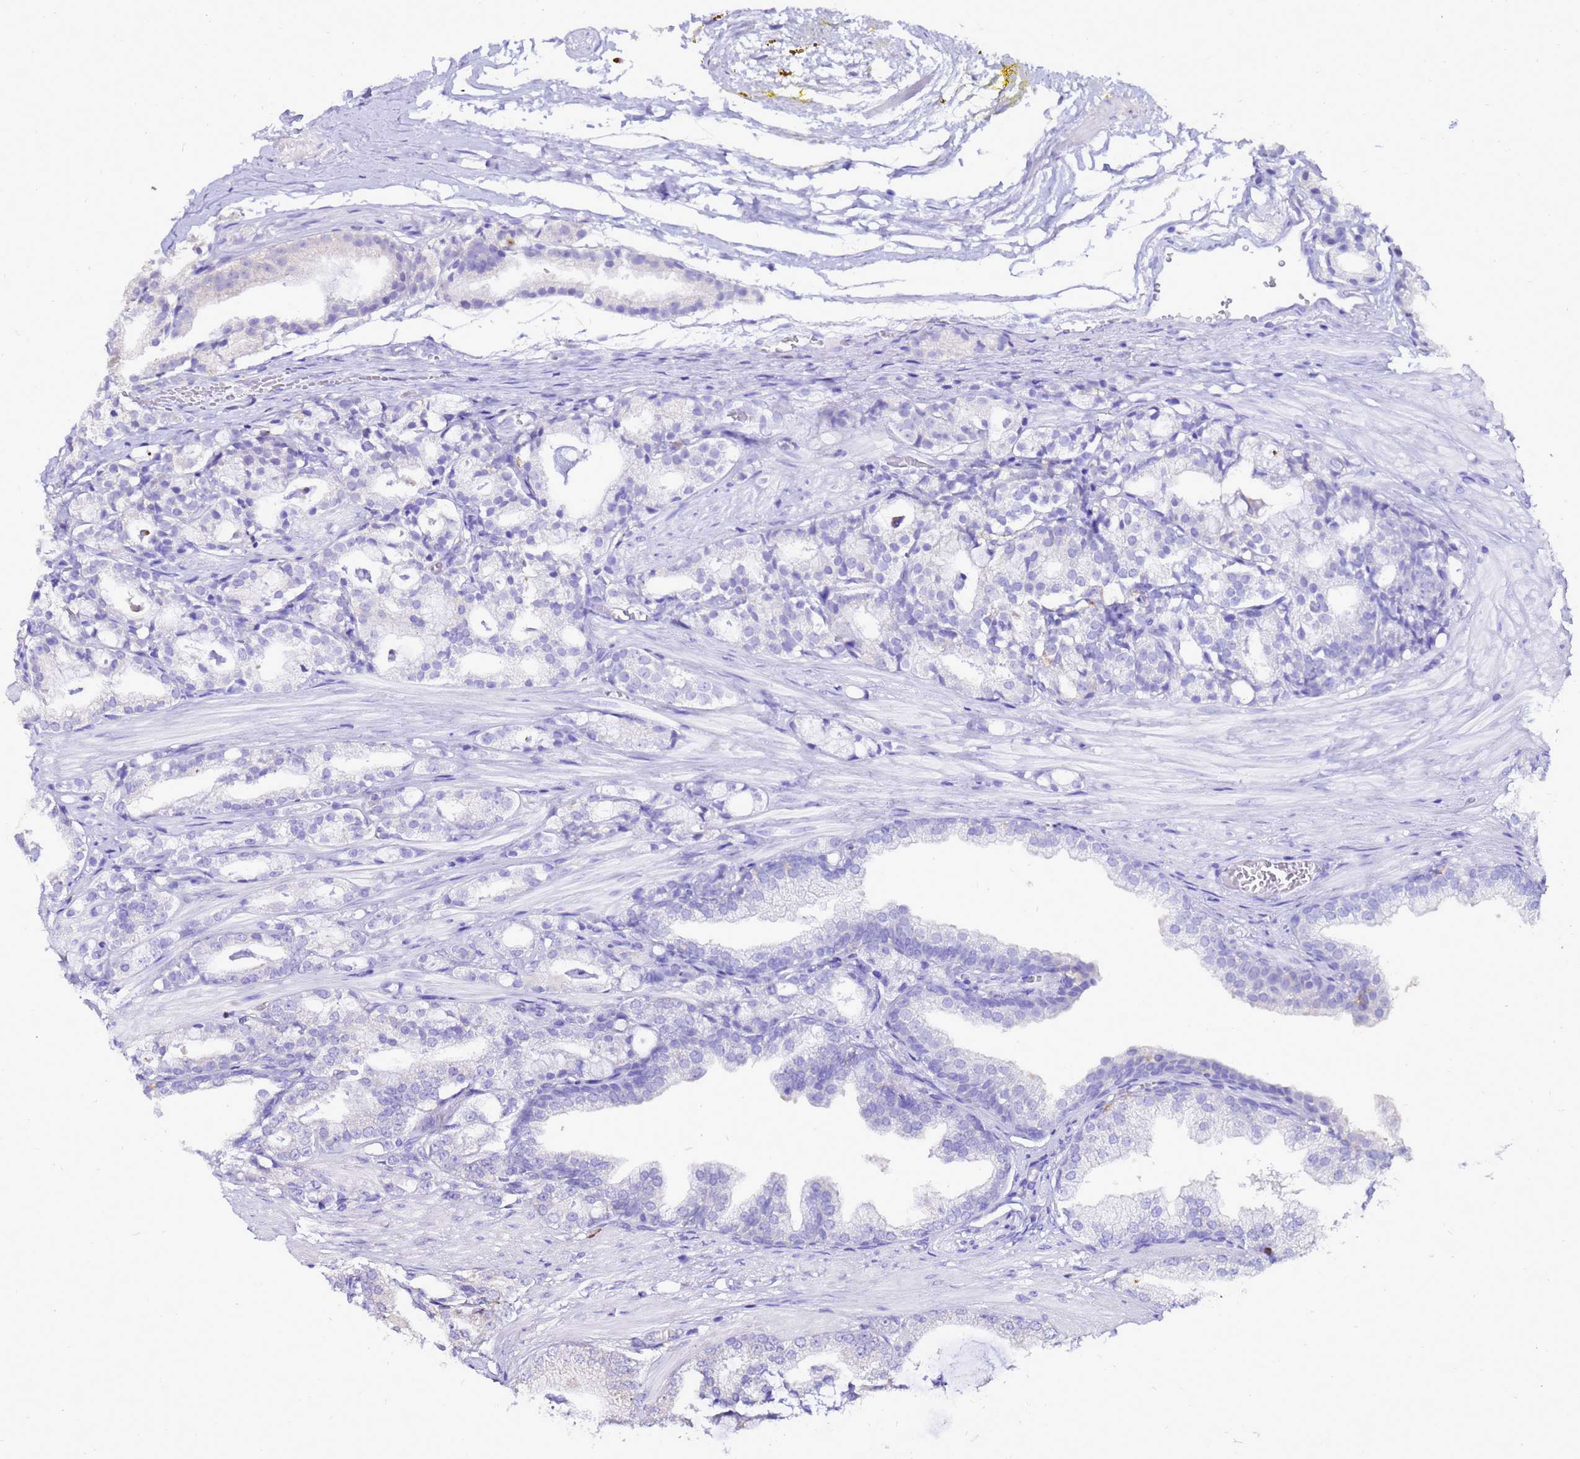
{"staining": {"intensity": "weak", "quantity": "25%-75%", "location": "cytoplasmic/membranous"}, "tissue": "prostate cancer", "cell_type": "Tumor cells", "image_type": "cancer", "snomed": [{"axis": "morphology", "description": "Adenocarcinoma, High grade"}, {"axis": "topography", "description": "Prostate"}], "caption": "About 25%-75% of tumor cells in human high-grade adenocarcinoma (prostate) demonstrate weak cytoplasmic/membranous protein expression as visualized by brown immunohistochemical staining.", "gene": "TRABD", "patient": {"sex": "male", "age": 71}}